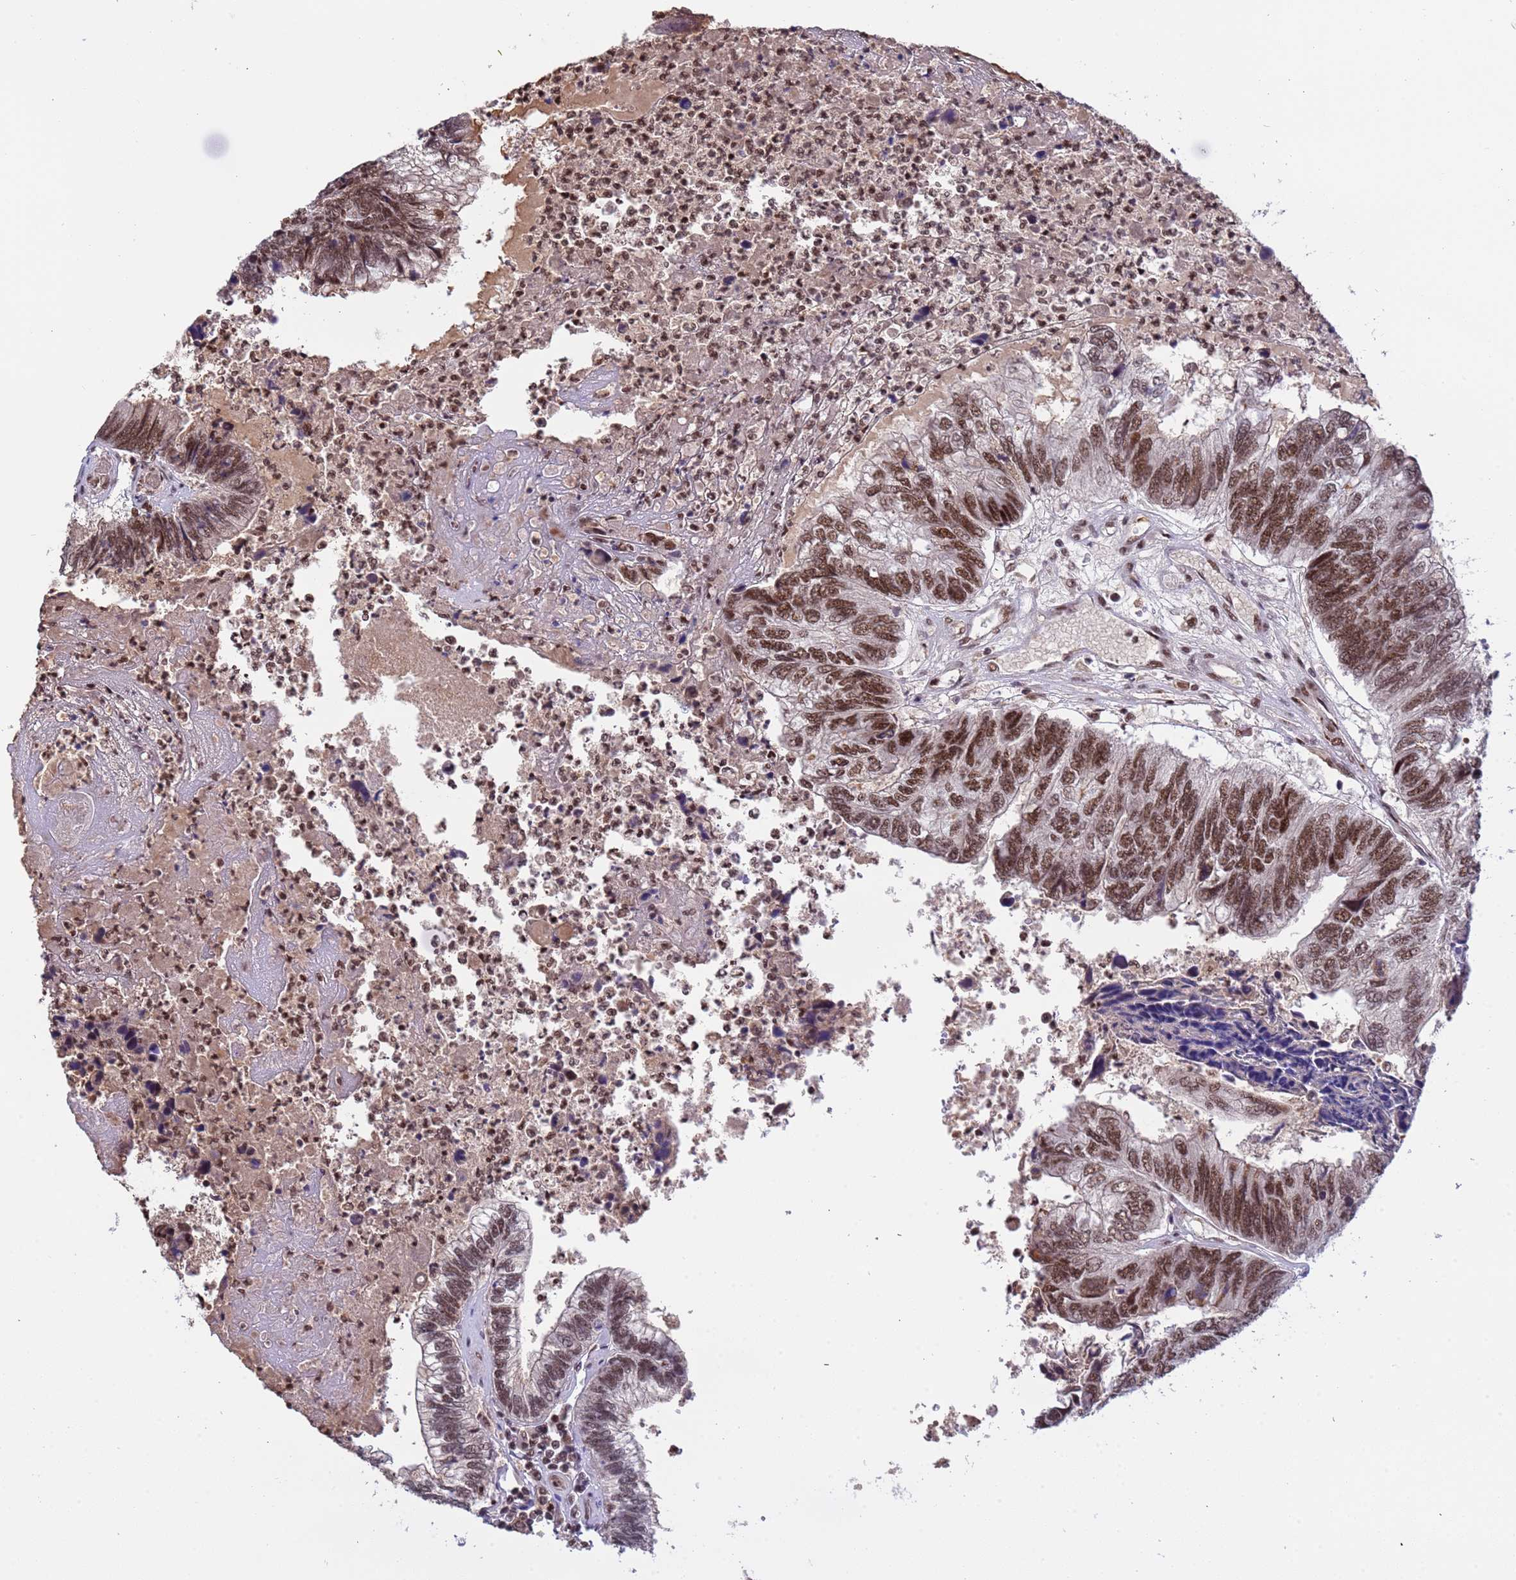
{"staining": {"intensity": "strong", "quantity": ">75%", "location": "nuclear"}, "tissue": "colorectal cancer", "cell_type": "Tumor cells", "image_type": "cancer", "snomed": [{"axis": "morphology", "description": "Adenocarcinoma, NOS"}, {"axis": "topography", "description": "Colon"}], "caption": "Tumor cells reveal high levels of strong nuclear expression in about >75% of cells in adenocarcinoma (colorectal). (brown staining indicates protein expression, while blue staining denotes nuclei).", "gene": "SRRT", "patient": {"sex": "female", "age": 67}}